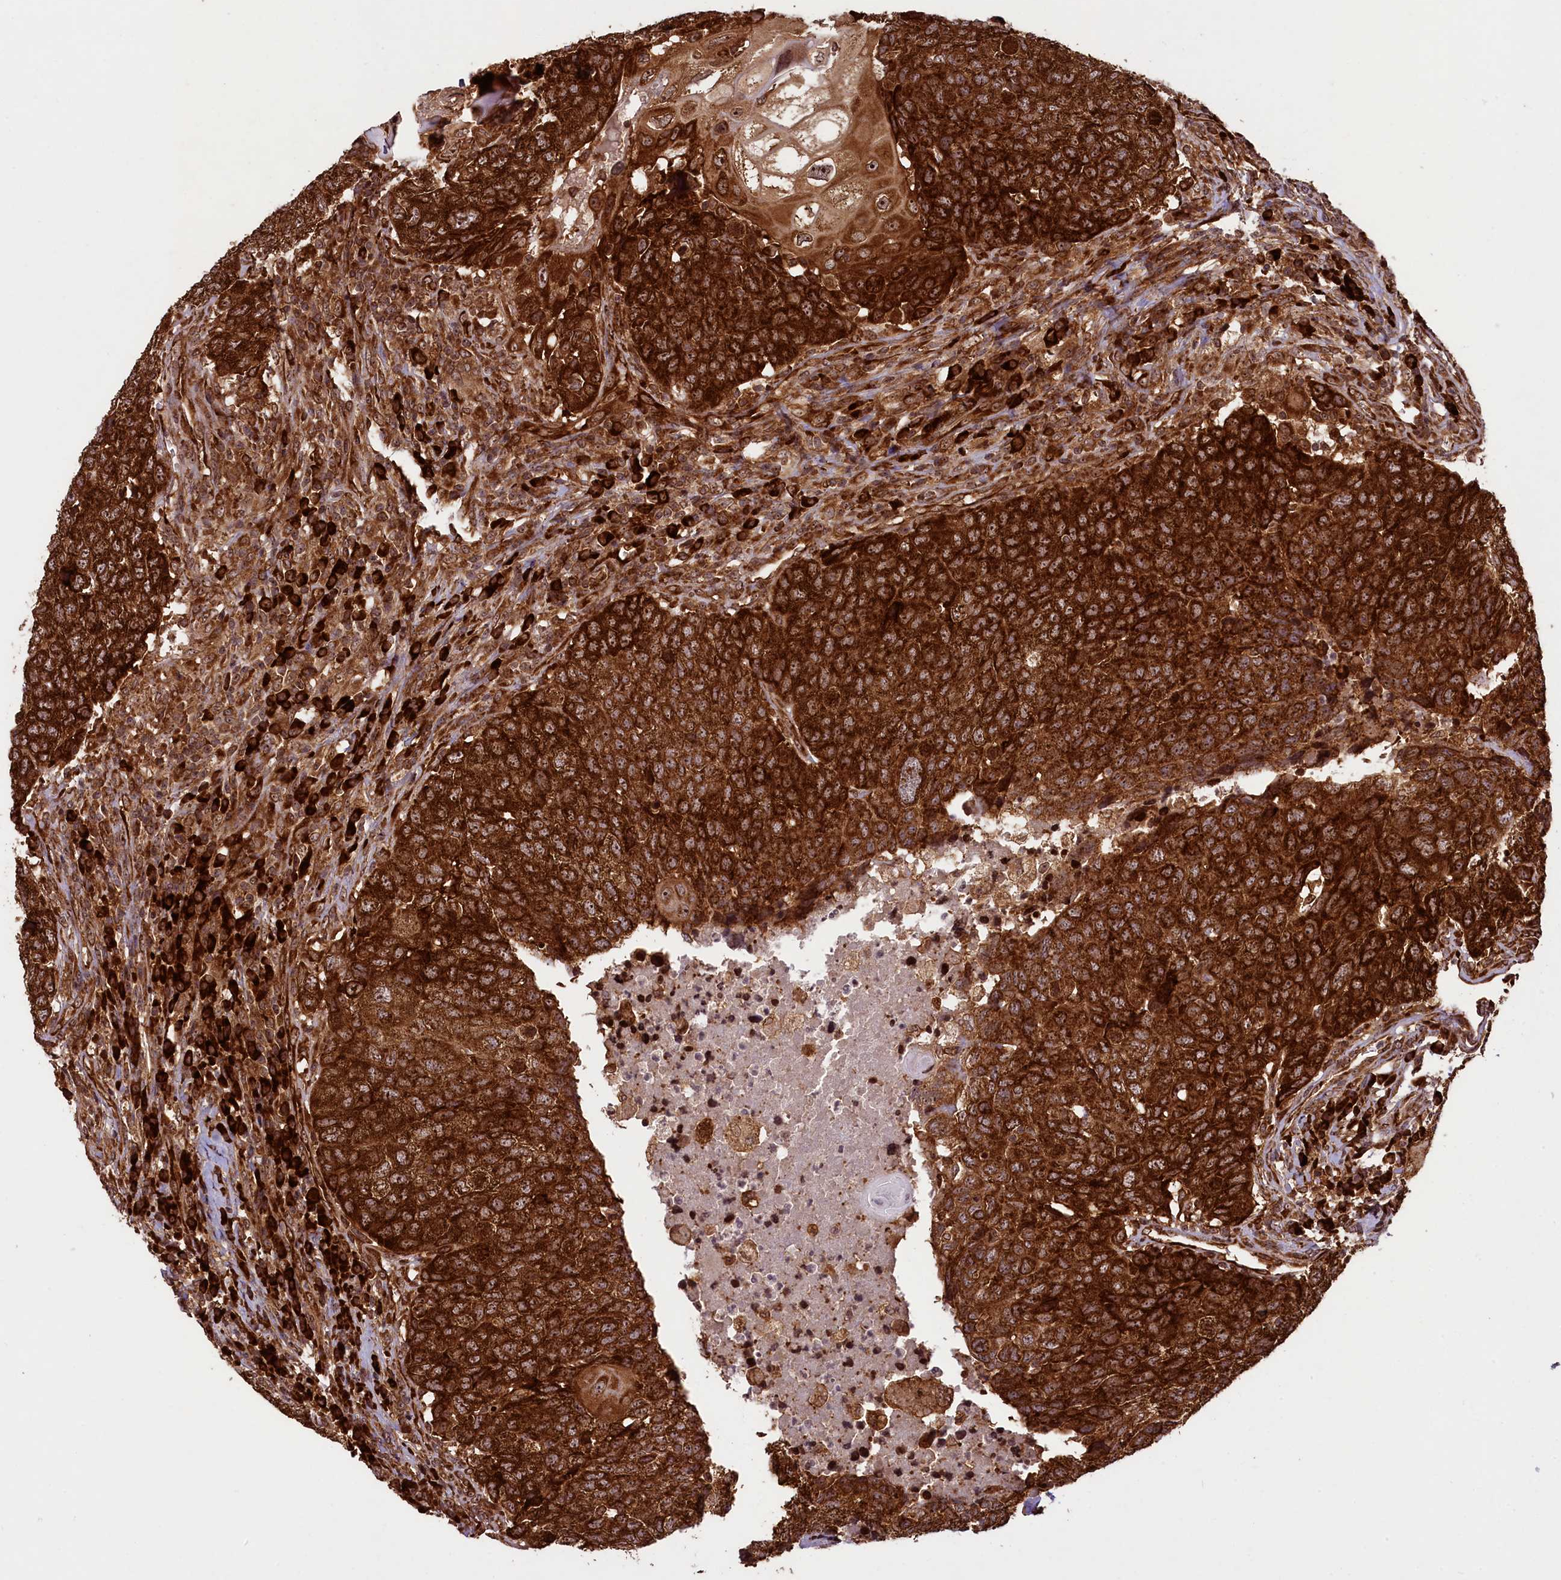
{"staining": {"intensity": "strong", "quantity": ">75%", "location": "cytoplasmic/membranous,nuclear"}, "tissue": "head and neck cancer", "cell_type": "Tumor cells", "image_type": "cancer", "snomed": [{"axis": "morphology", "description": "Squamous cell carcinoma, NOS"}, {"axis": "topography", "description": "Head-Neck"}], "caption": "Immunohistochemical staining of head and neck cancer displays strong cytoplasmic/membranous and nuclear protein positivity in about >75% of tumor cells.", "gene": "LARP4", "patient": {"sex": "male", "age": 66}}